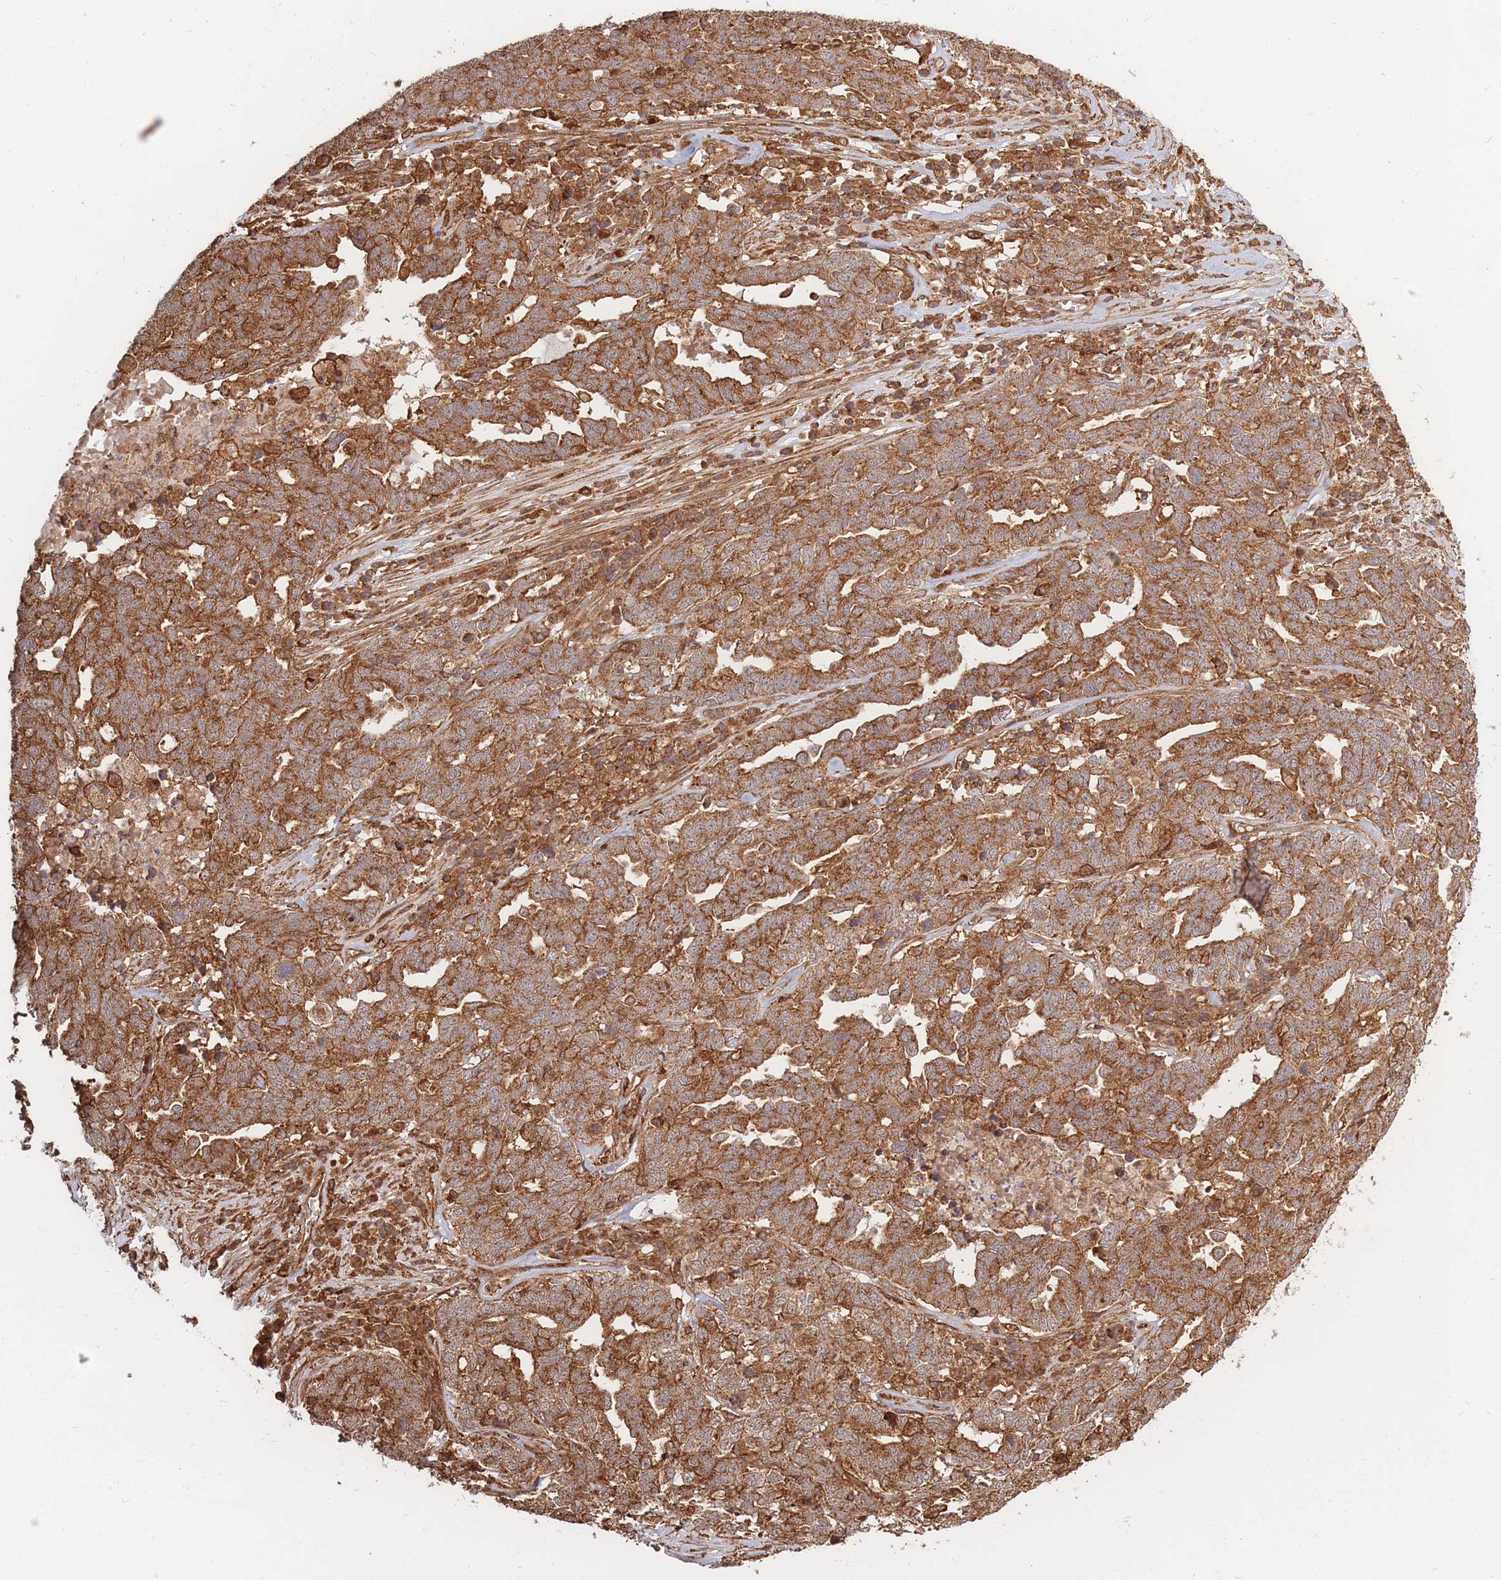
{"staining": {"intensity": "strong", "quantity": ">75%", "location": "cytoplasmic/membranous"}, "tissue": "ovarian cancer", "cell_type": "Tumor cells", "image_type": "cancer", "snomed": [{"axis": "morphology", "description": "Carcinoma, endometroid"}, {"axis": "topography", "description": "Ovary"}], "caption": "A high amount of strong cytoplasmic/membranous staining is seen in about >75% of tumor cells in ovarian cancer tissue.", "gene": "RASSF2", "patient": {"sex": "female", "age": 62}}